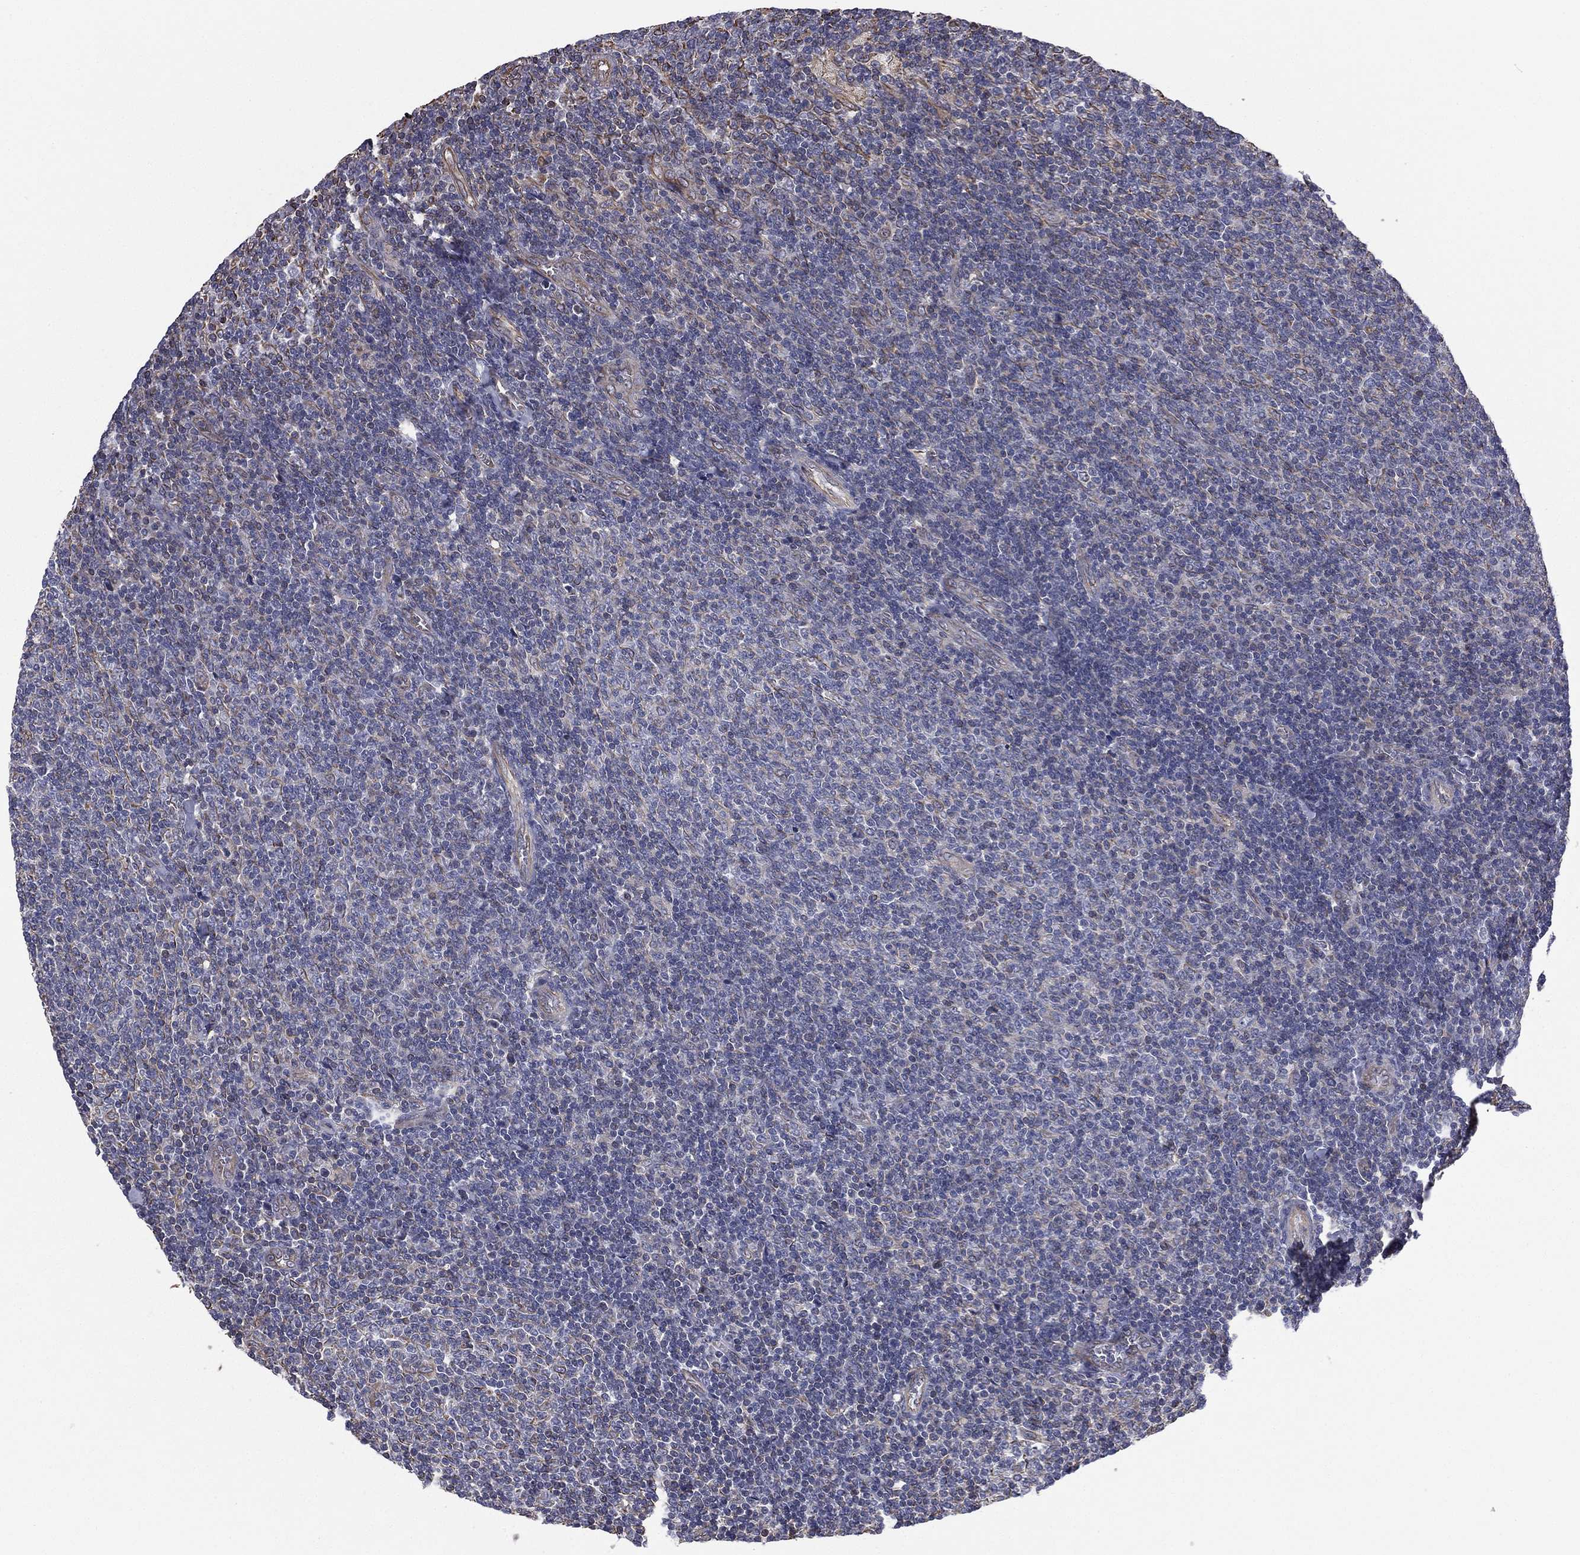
{"staining": {"intensity": "negative", "quantity": "none", "location": "none"}, "tissue": "lymphoma", "cell_type": "Tumor cells", "image_type": "cancer", "snomed": [{"axis": "morphology", "description": "Malignant lymphoma, non-Hodgkin's type, Low grade"}, {"axis": "topography", "description": "Lymph node"}], "caption": "This photomicrograph is of lymphoma stained with immunohistochemistry to label a protein in brown with the nuclei are counter-stained blue. There is no expression in tumor cells. (DAB (3,3'-diaminobenzidine) immunohistochemistry (IHC), high magnification).", "gene": "SCUBE1", "patient": {"sex": "male", "age": 52}}